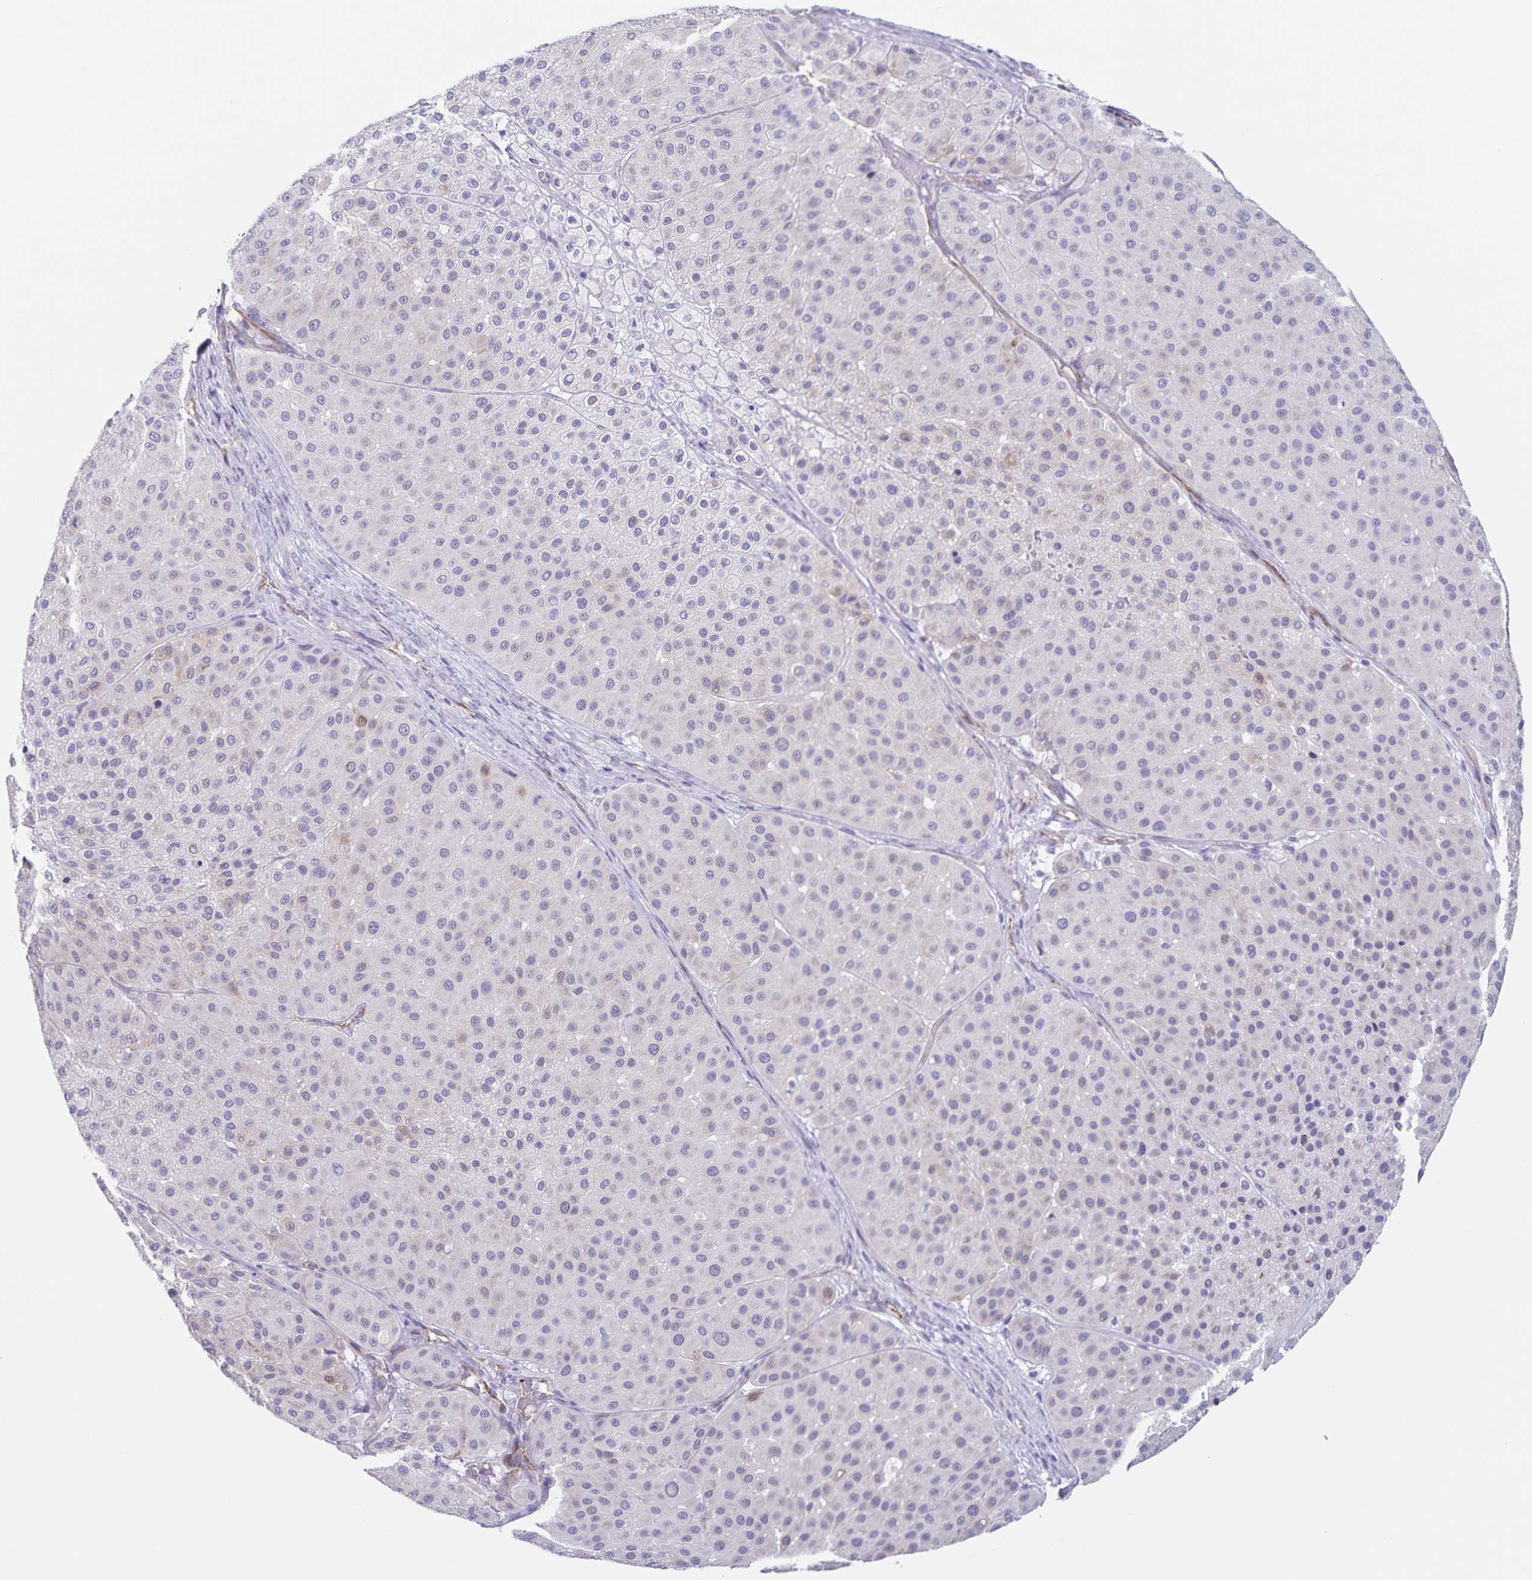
{"staining": {"intensity": "negative", "quantity": "none", "location": "none"}, "tissue": "melanoma", "cell_type": "Tumor cells", "image_type": "cancer", "snomed": [{"axis": "morphology", "description": "Malignant melanoma, Metastatic site"}, {"axis": "topography", "description": "Smooth muscle"}], "caption": "IHC of melanoma displays no expression in tumor cells.", "gene": "SYNM", "patient": {"sex": "male", "age": 41}}